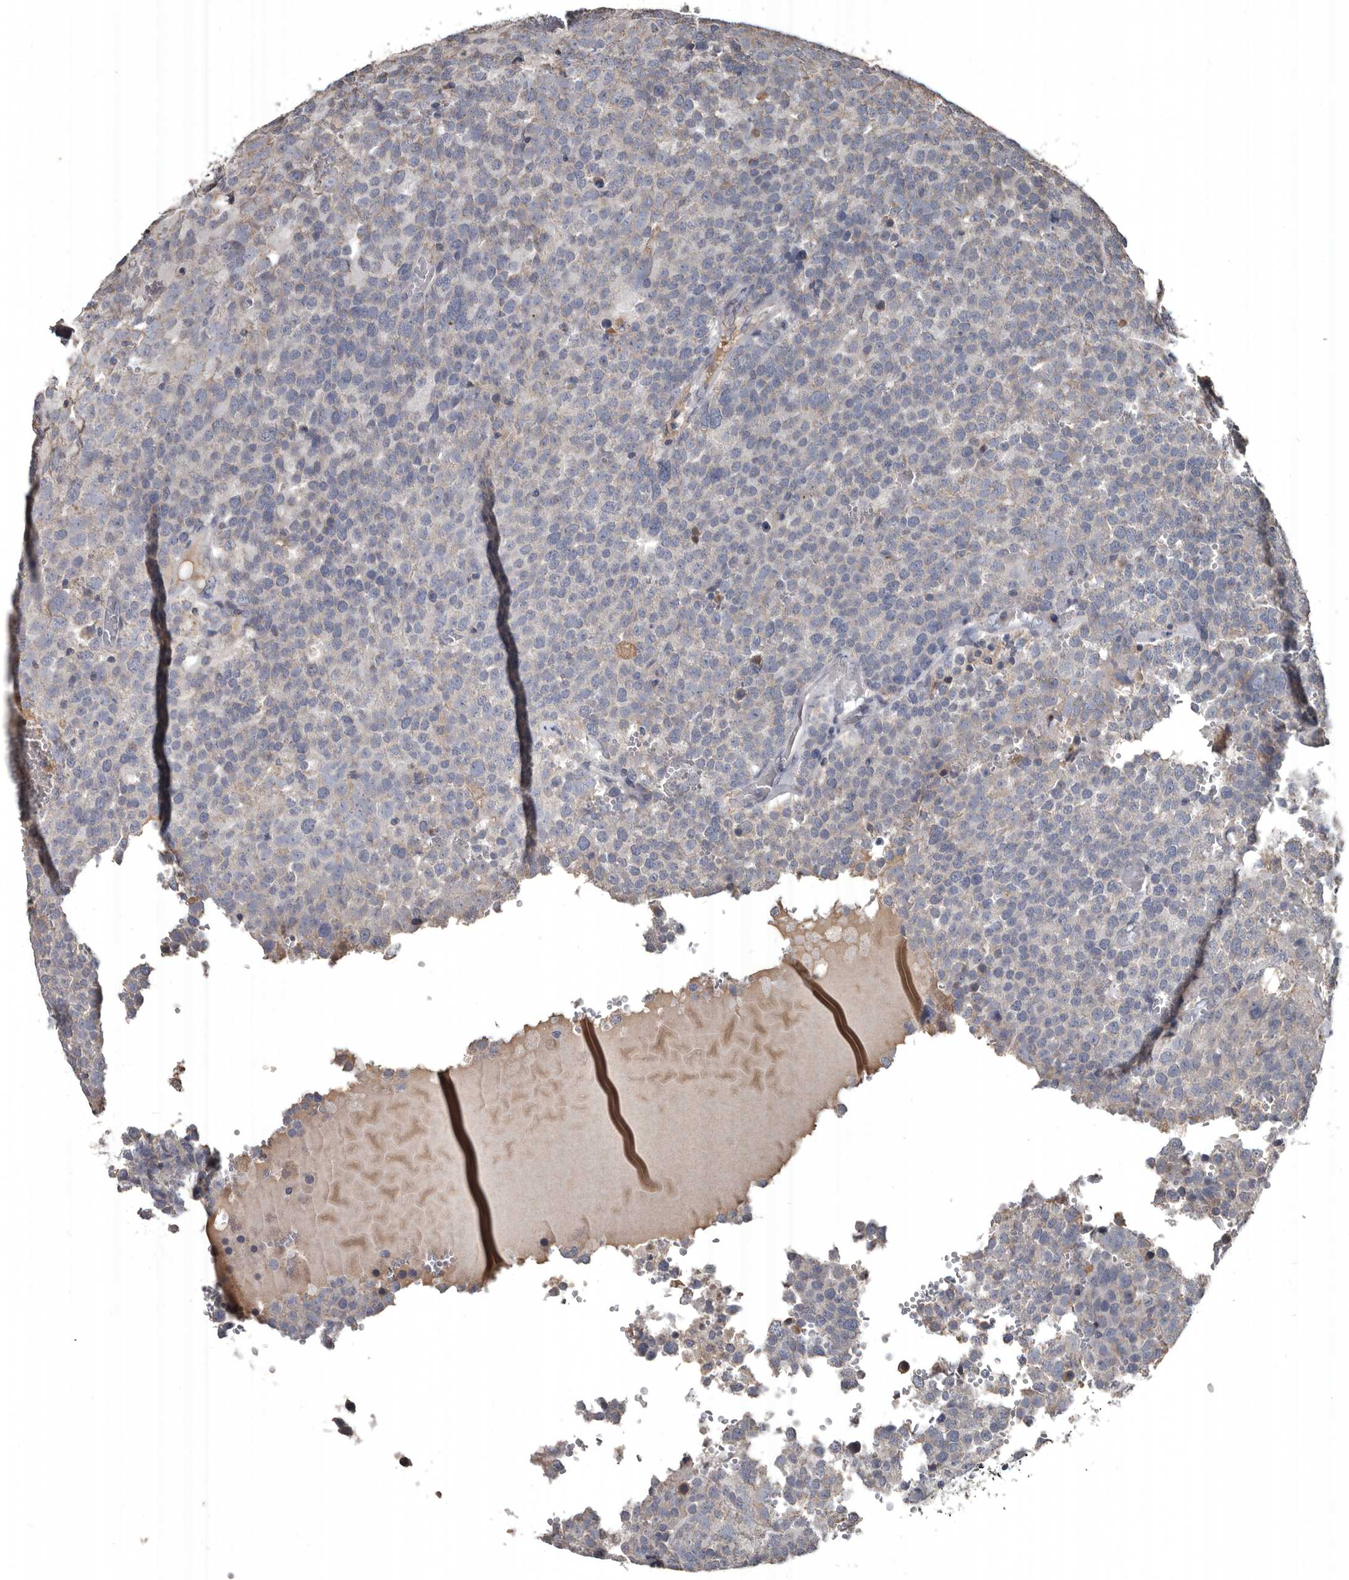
{"staining": {"intensity": "negative", "quantity": "none", "location": "none"}, "tissue": "testis cancer", "cell_type": "Tumor cells", "image_type": "cancer", "snomed": [{"axis": "morphology", "description": "Seminoma, NOS"}, {"axis": "topography", "description": "Testis"}], "caption": "This is an immunohistochemistry micrograph of human seminoma (testis). There is no expression in tumor cells.", "gene": "GREB1", "patient": {"sex": "male", "age": 71}}